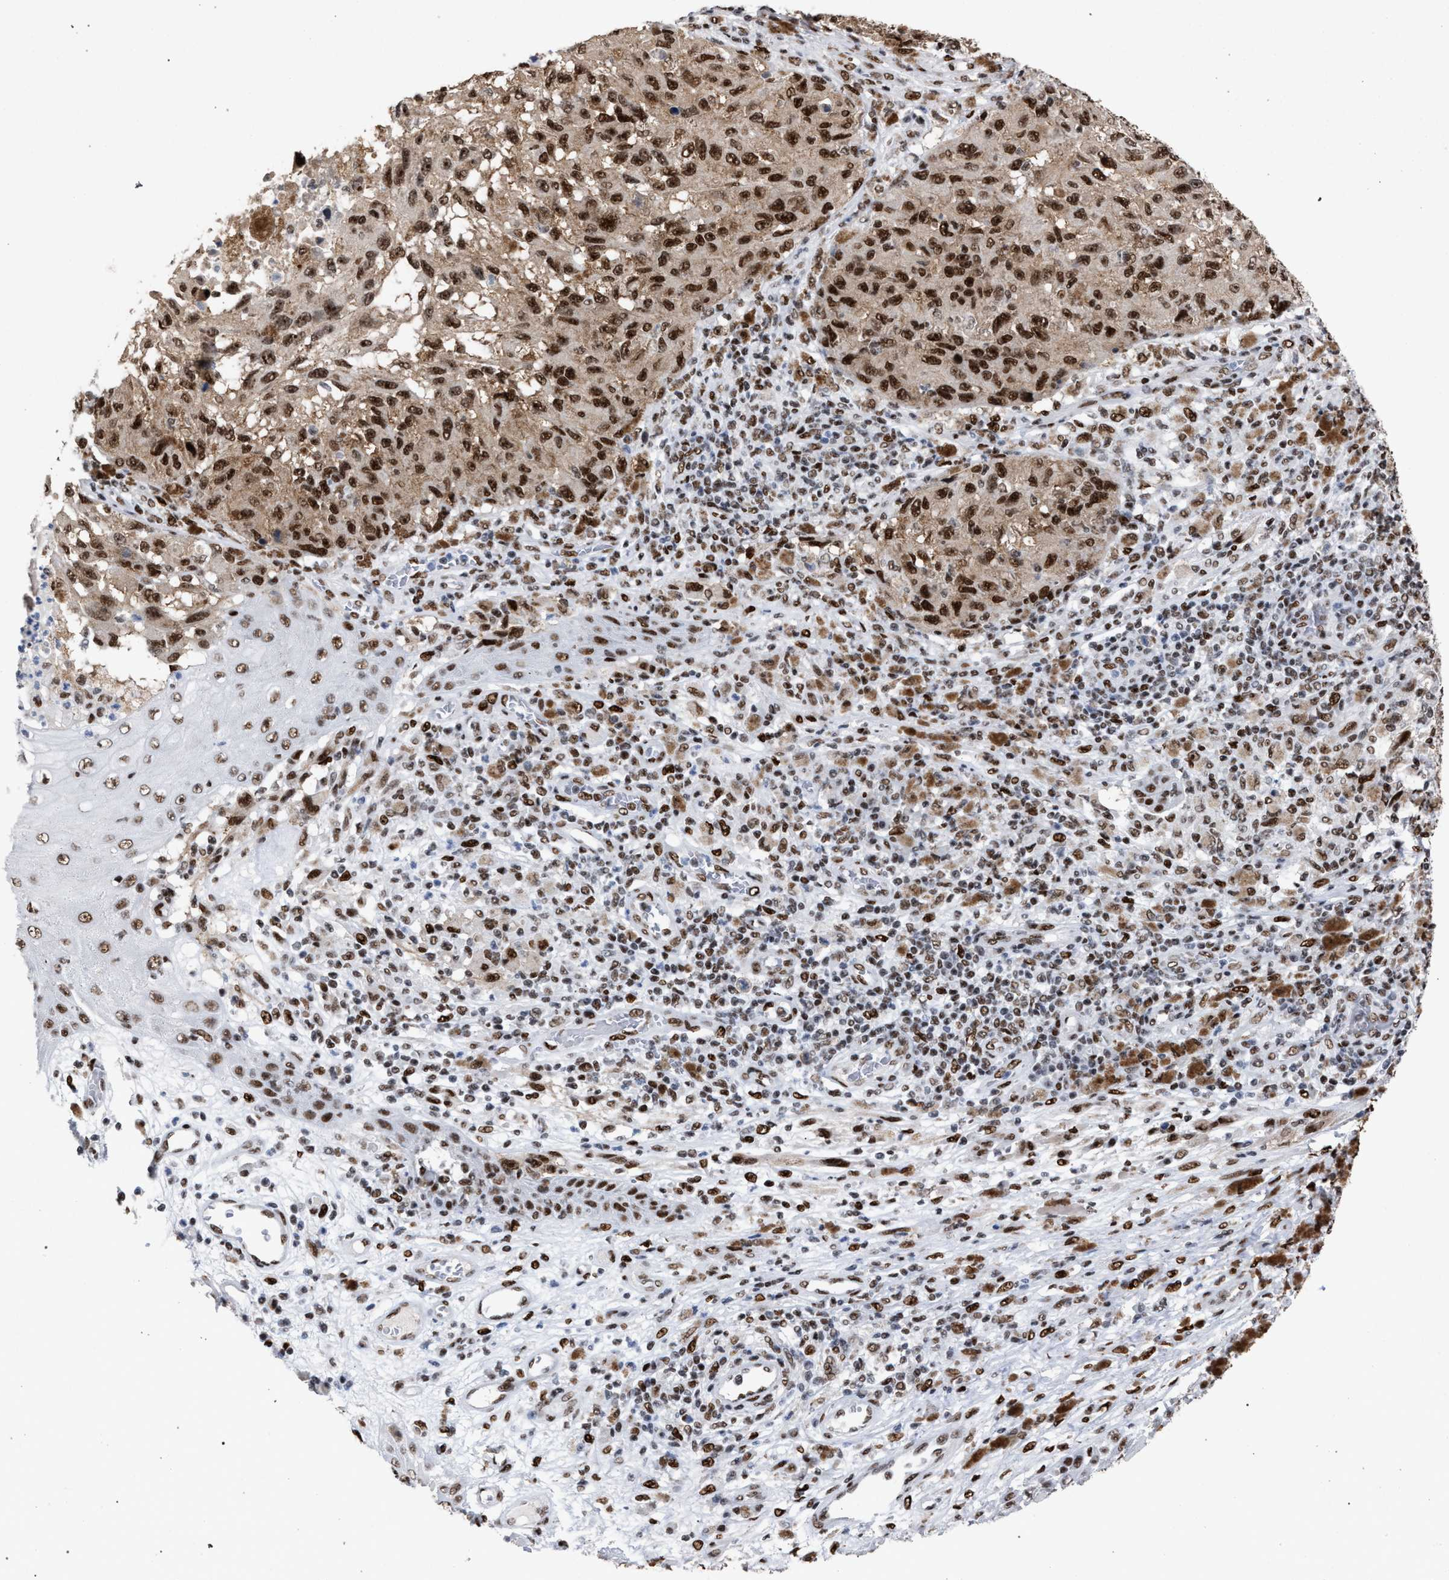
{"staining": {"intensity": "moderate", "quantity": ">75%", "location": "cytoplasmic/membranous,nuclear"}, "tissue": "melanoma", "cell_type": "Tumor cells", "image_type": "cancer", "snomed": [{"axis": "morphology", "description": "Malignant melanoma, NOS"}, {"axis": "topography", "description": "Skin"}], "caption": "A micrograph of malignant melanoma stained for a protein displays moderate cytoplasmic/membranous and nuclear brown staining in tumor cells.", "gene": "TP53BP1", "patient": {"sex": "female", "age": 73}}